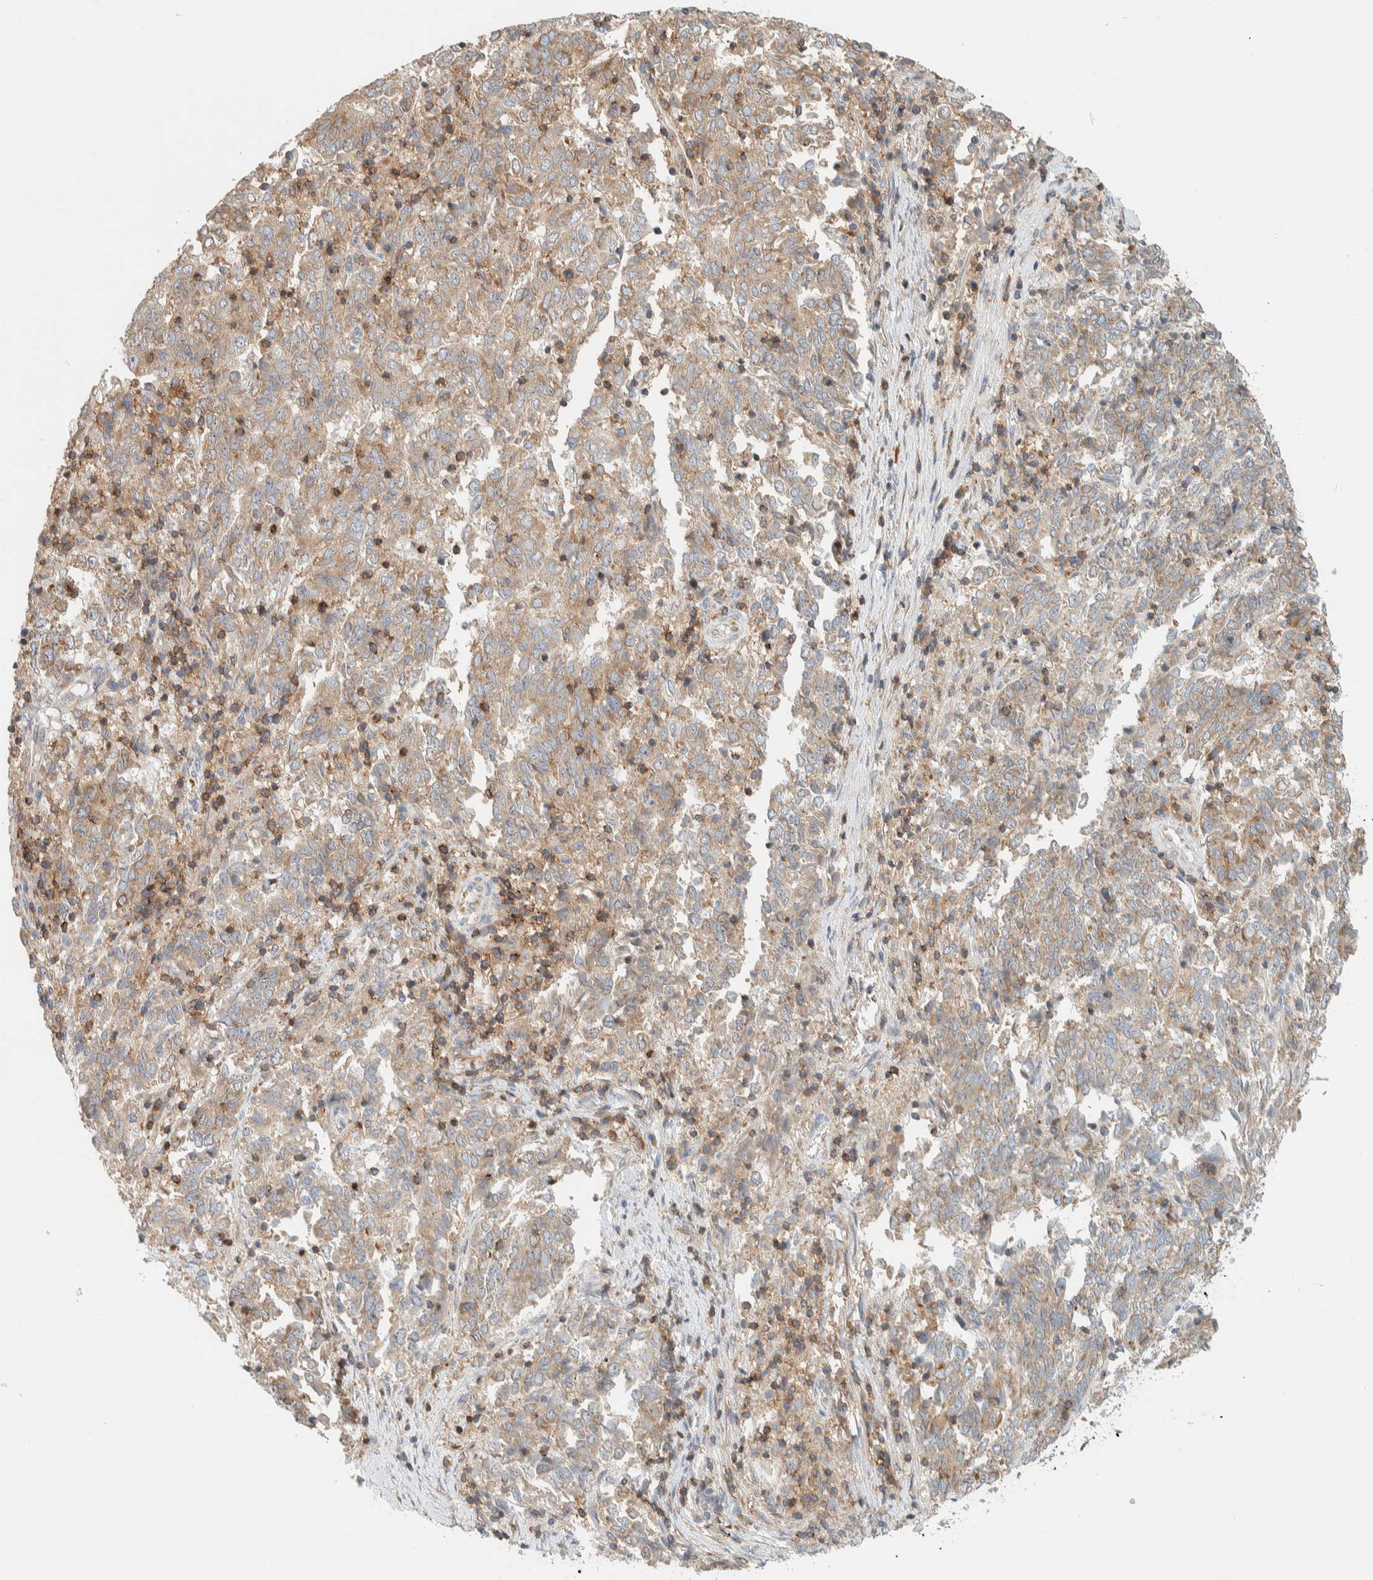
{"staining": {"intensity": "weak", "quantity": ">75%", "location": "cytoplasmic/membranous"}, "tissue": "endometrial cancer", "cell_type": "Tumor cells", "image_type": "cancer", "snomed": [{"axis": "morphology", "description": "Adenocarcinoma, NOS"}, {"axis": "topography", "description": "Endometrium"}], "caption": "Adenocarcinoma (endometrial) stained for a protein (brown) displays weak cytoplasmic/membranous positive expression in about >75% of tumor cells.", "gene": "CCDC57", "patient": {"sex": "female", "age": 80}}